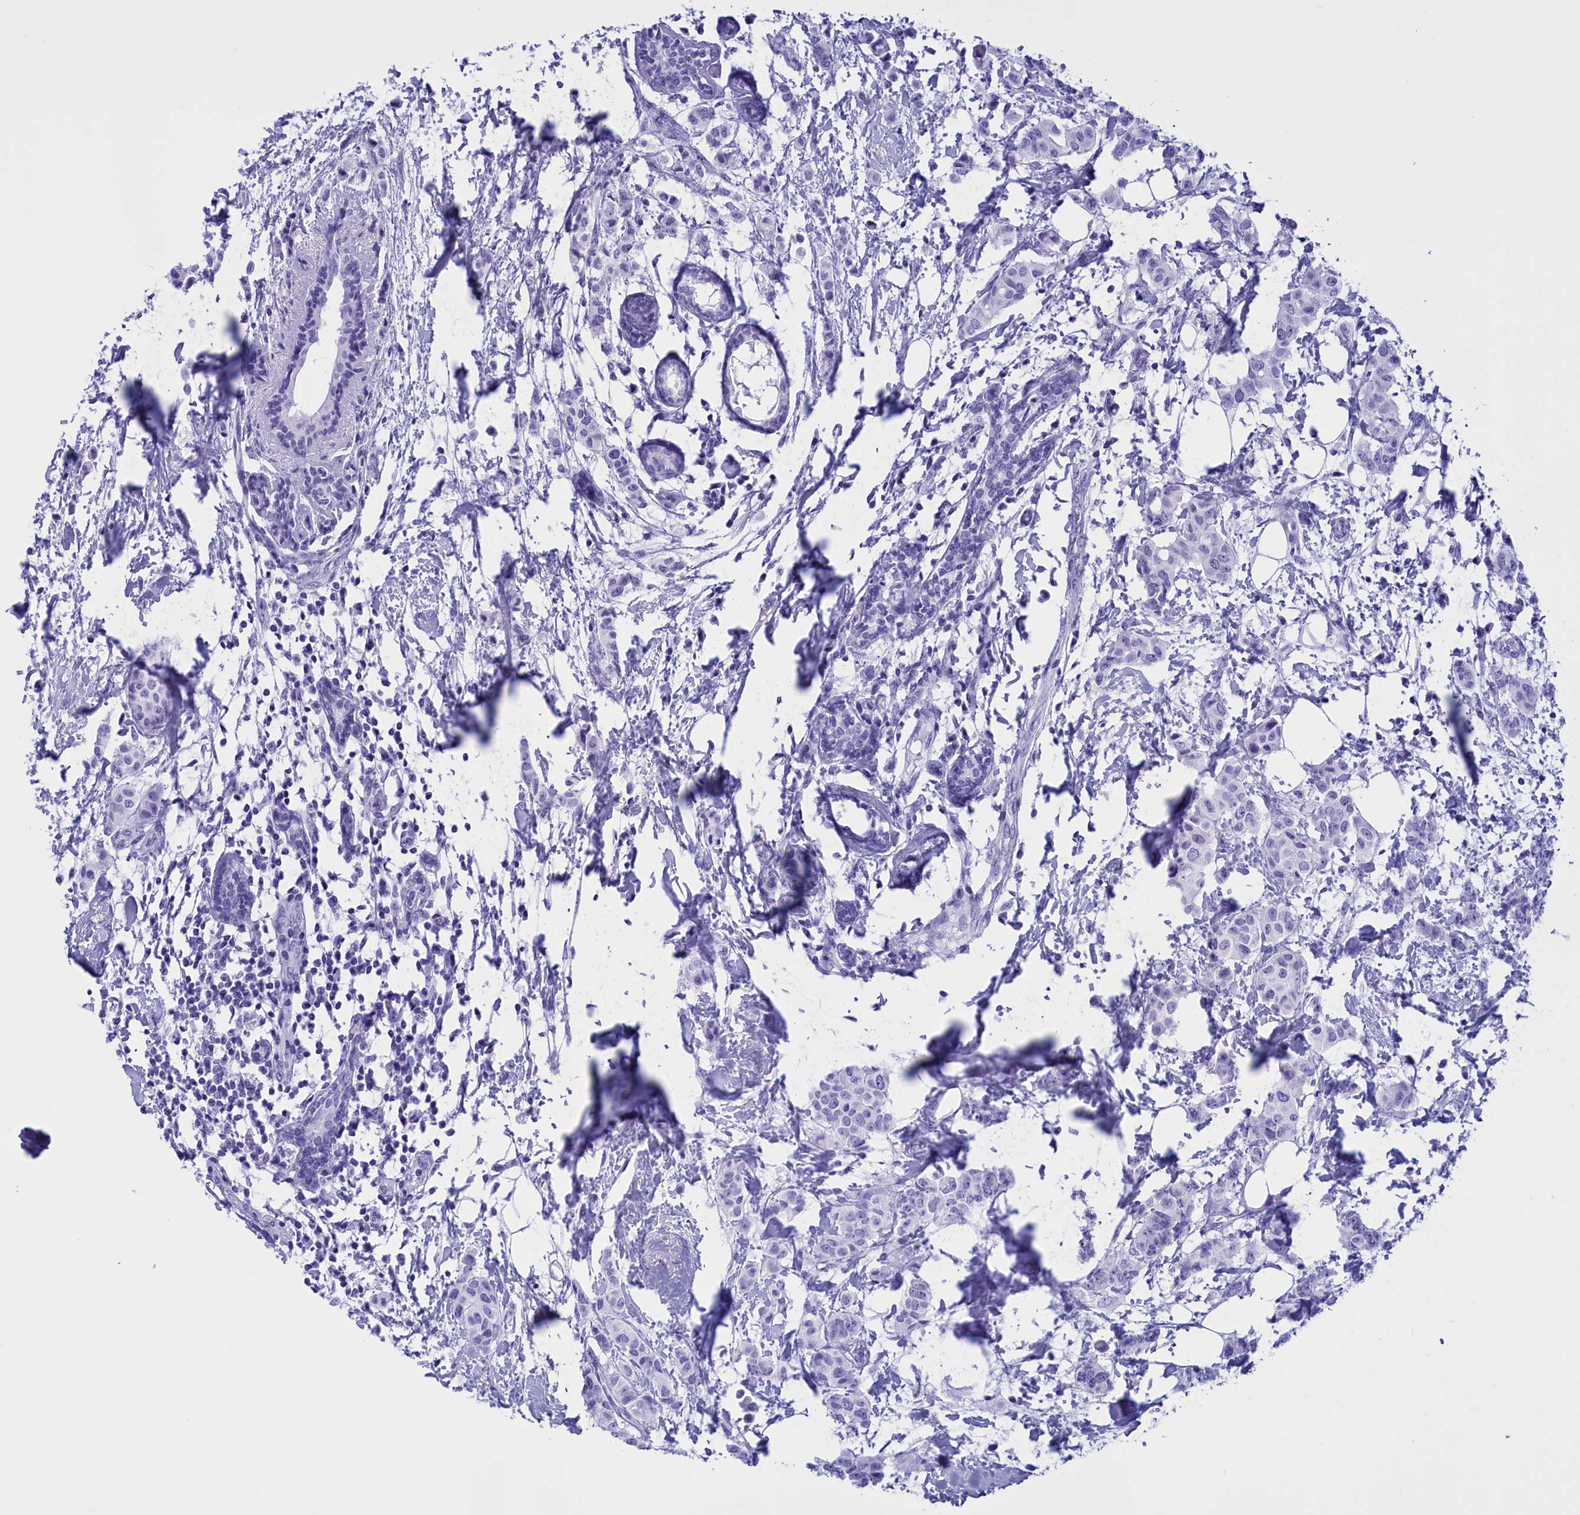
{"staining": {"intensity": "negative", "quantity": "none", "location": "none"}, "tissue": "breast cancer", "cell_type": "Tumor cells", "image_type": "cancer", "snomed": [{"axis": "morphology", "description": "Duct carcinoma"}, {"axis": "topography", "description": "Breast"}], "caption": "Protein analysis of invasive ductal carcinoma (breast) exhibits no significant expression in tumor cells.", "gene": "BRI3", "patient": {"sex": "female", "age": 40}}